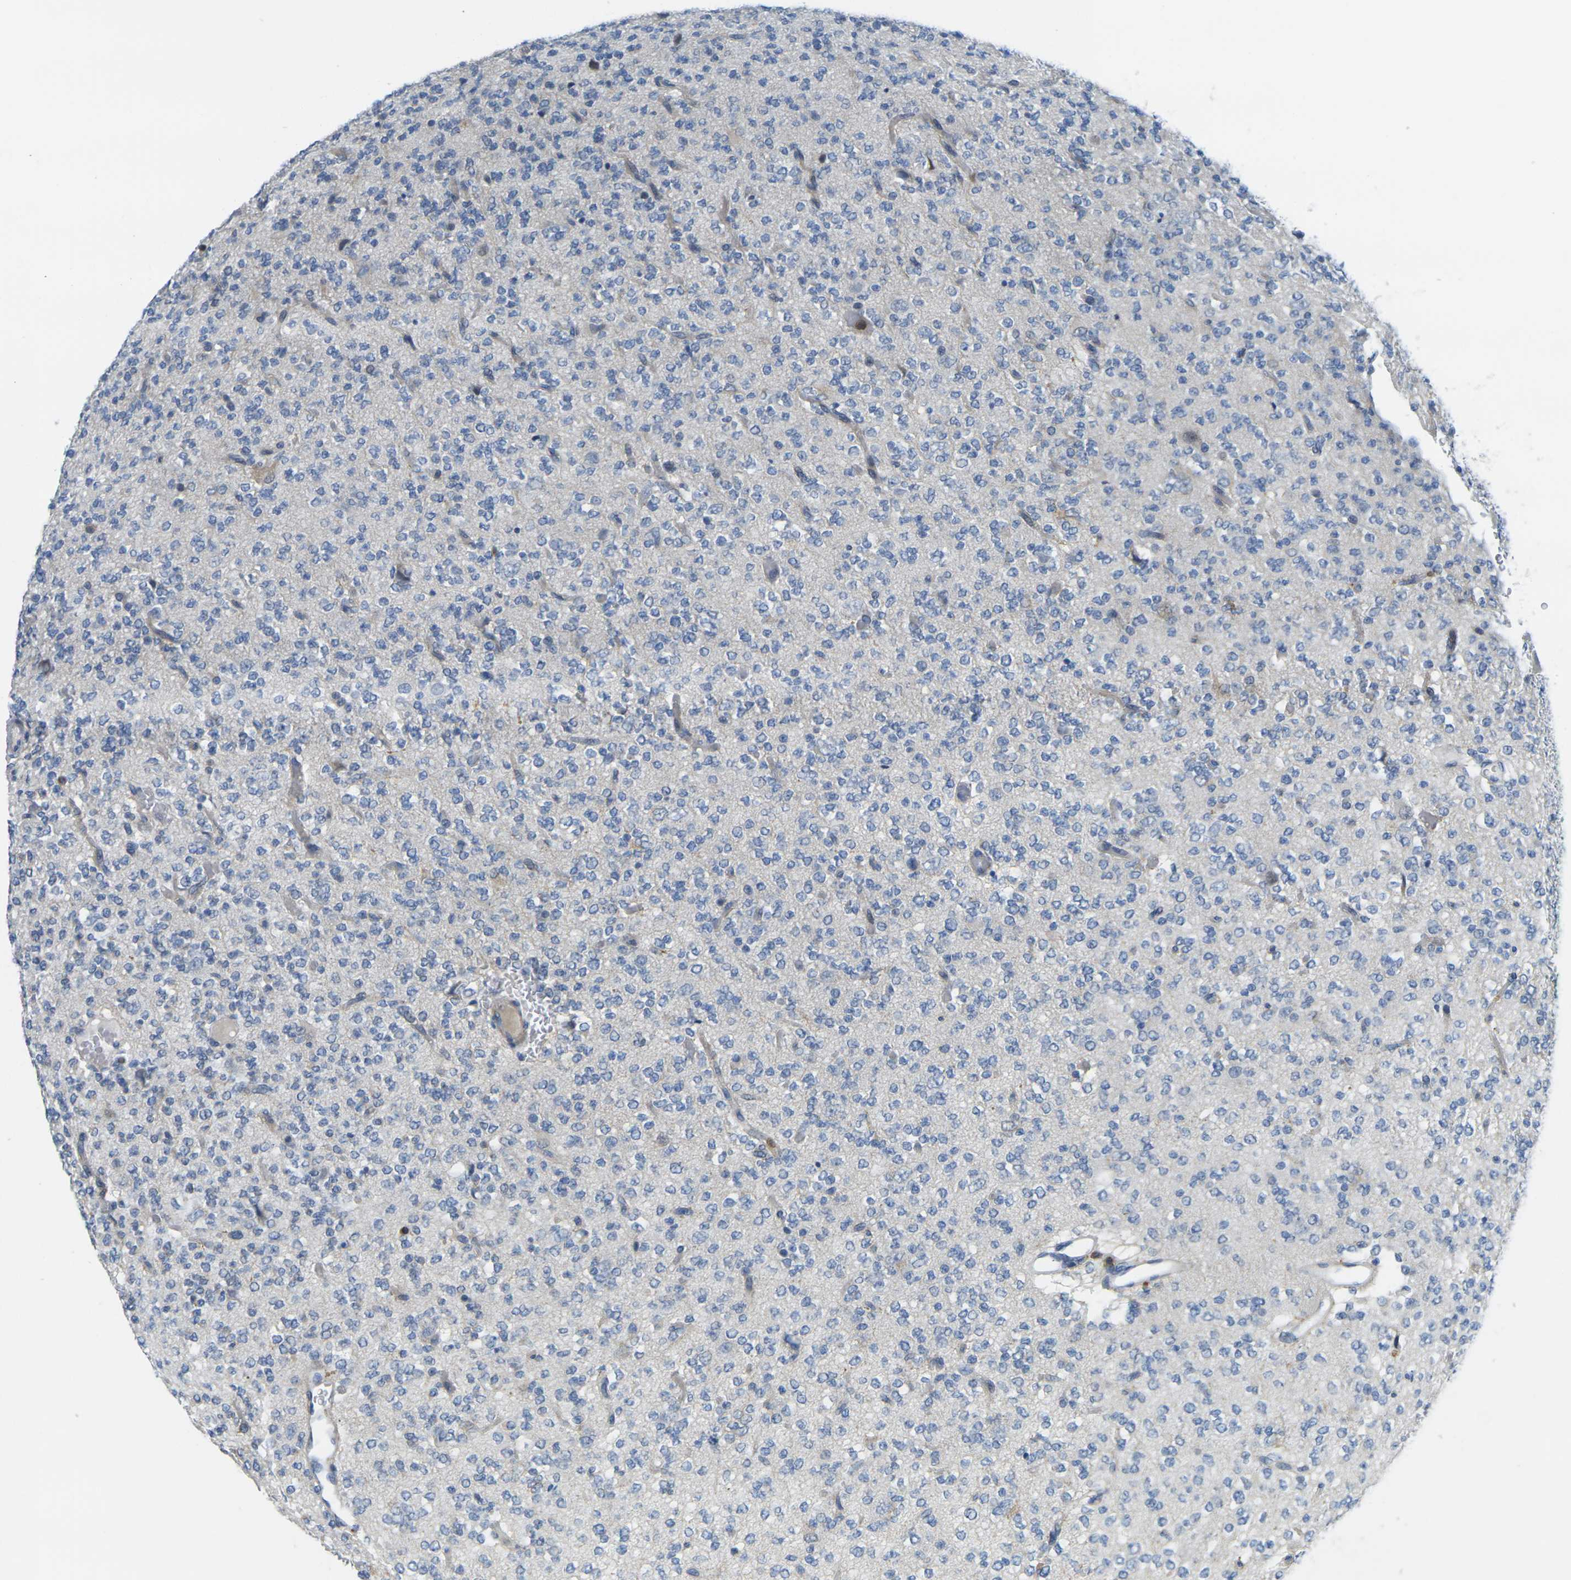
{"staining": {"intensity": "negative", "quantity": "none", "location": "none"}, "tissue": "glioma", "cell_type": "Tumor cells", "image_type": "cancer", "snomed": [{"axis": "morphology", "description": "Glioma, malignant, Low grade"}, {"axis": "topography", "description": "Brain"}], "caption": "A high-resolution photomicrograph shows IHC staining of glioma, which demonstrates no significant staining in tumor cells.", "gene": "CD3D", "patient": {"sex": "male", "age": 38}}